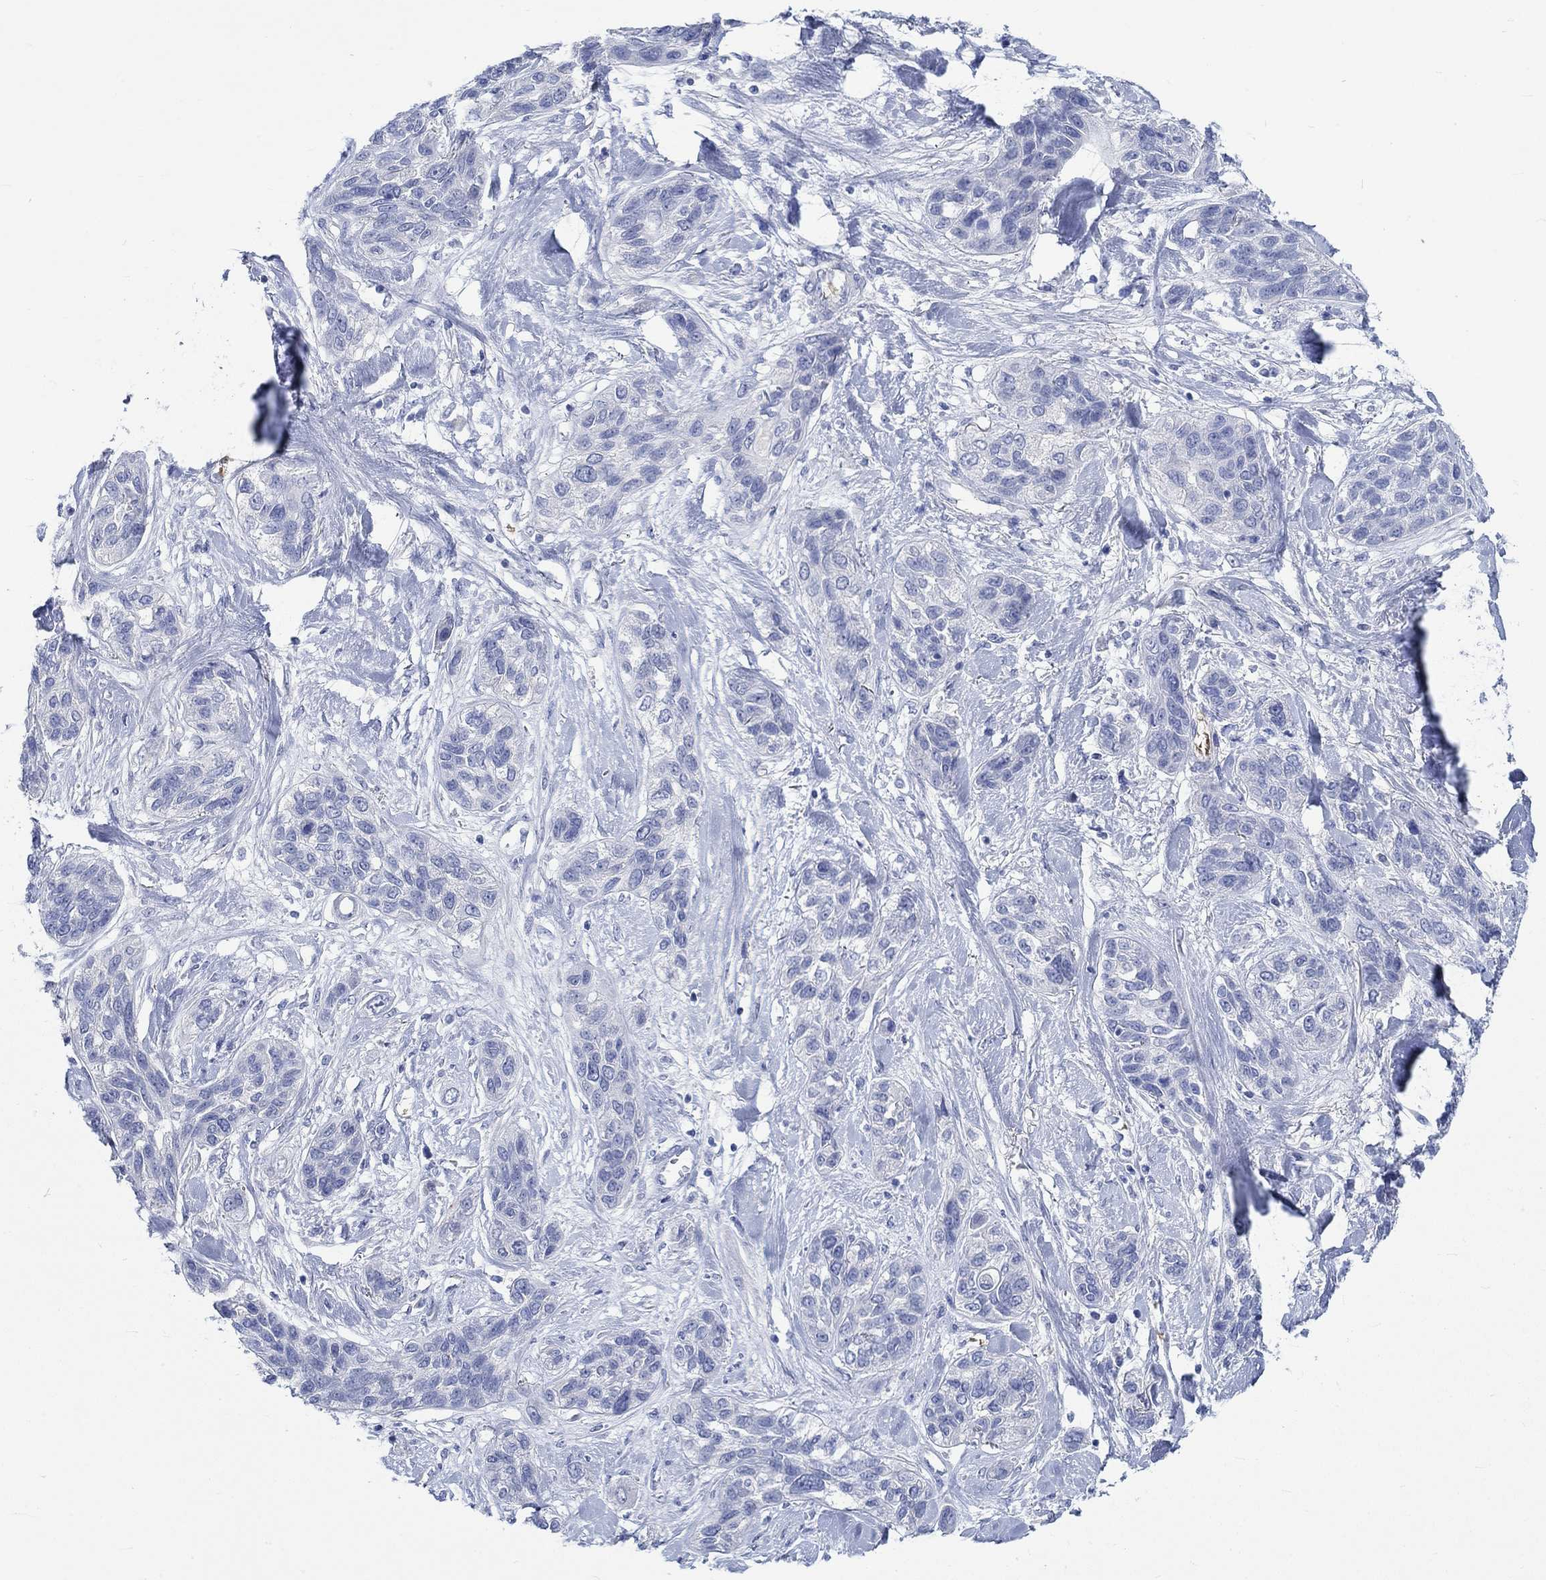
{"staining": {"intensity": "negative", "quantity": "none", "location": "none"}, "tissue": "lung cancer", "cell_type": "Tumor cells", "image_type": "cancer", "snomed": [{"axis": "morphology", "description": "Squamous cell carcinoma, NOS"}, {"axis": "topography", "description": "Lung"}], "caption": "High magnification brightfield microscopy of lung squamous cell carcinoma stained with DAB (brown) and counterstained with hematoxylin (blue): tumor cells show no significant staining. The staining was performed using DAB to visualize the protein expression in brown, while the nuclei were stained in blue with hematoxylin (Magnification: 20x).", "gene": "KCNA1", "patient": {"sex": "female", "age": 70}}